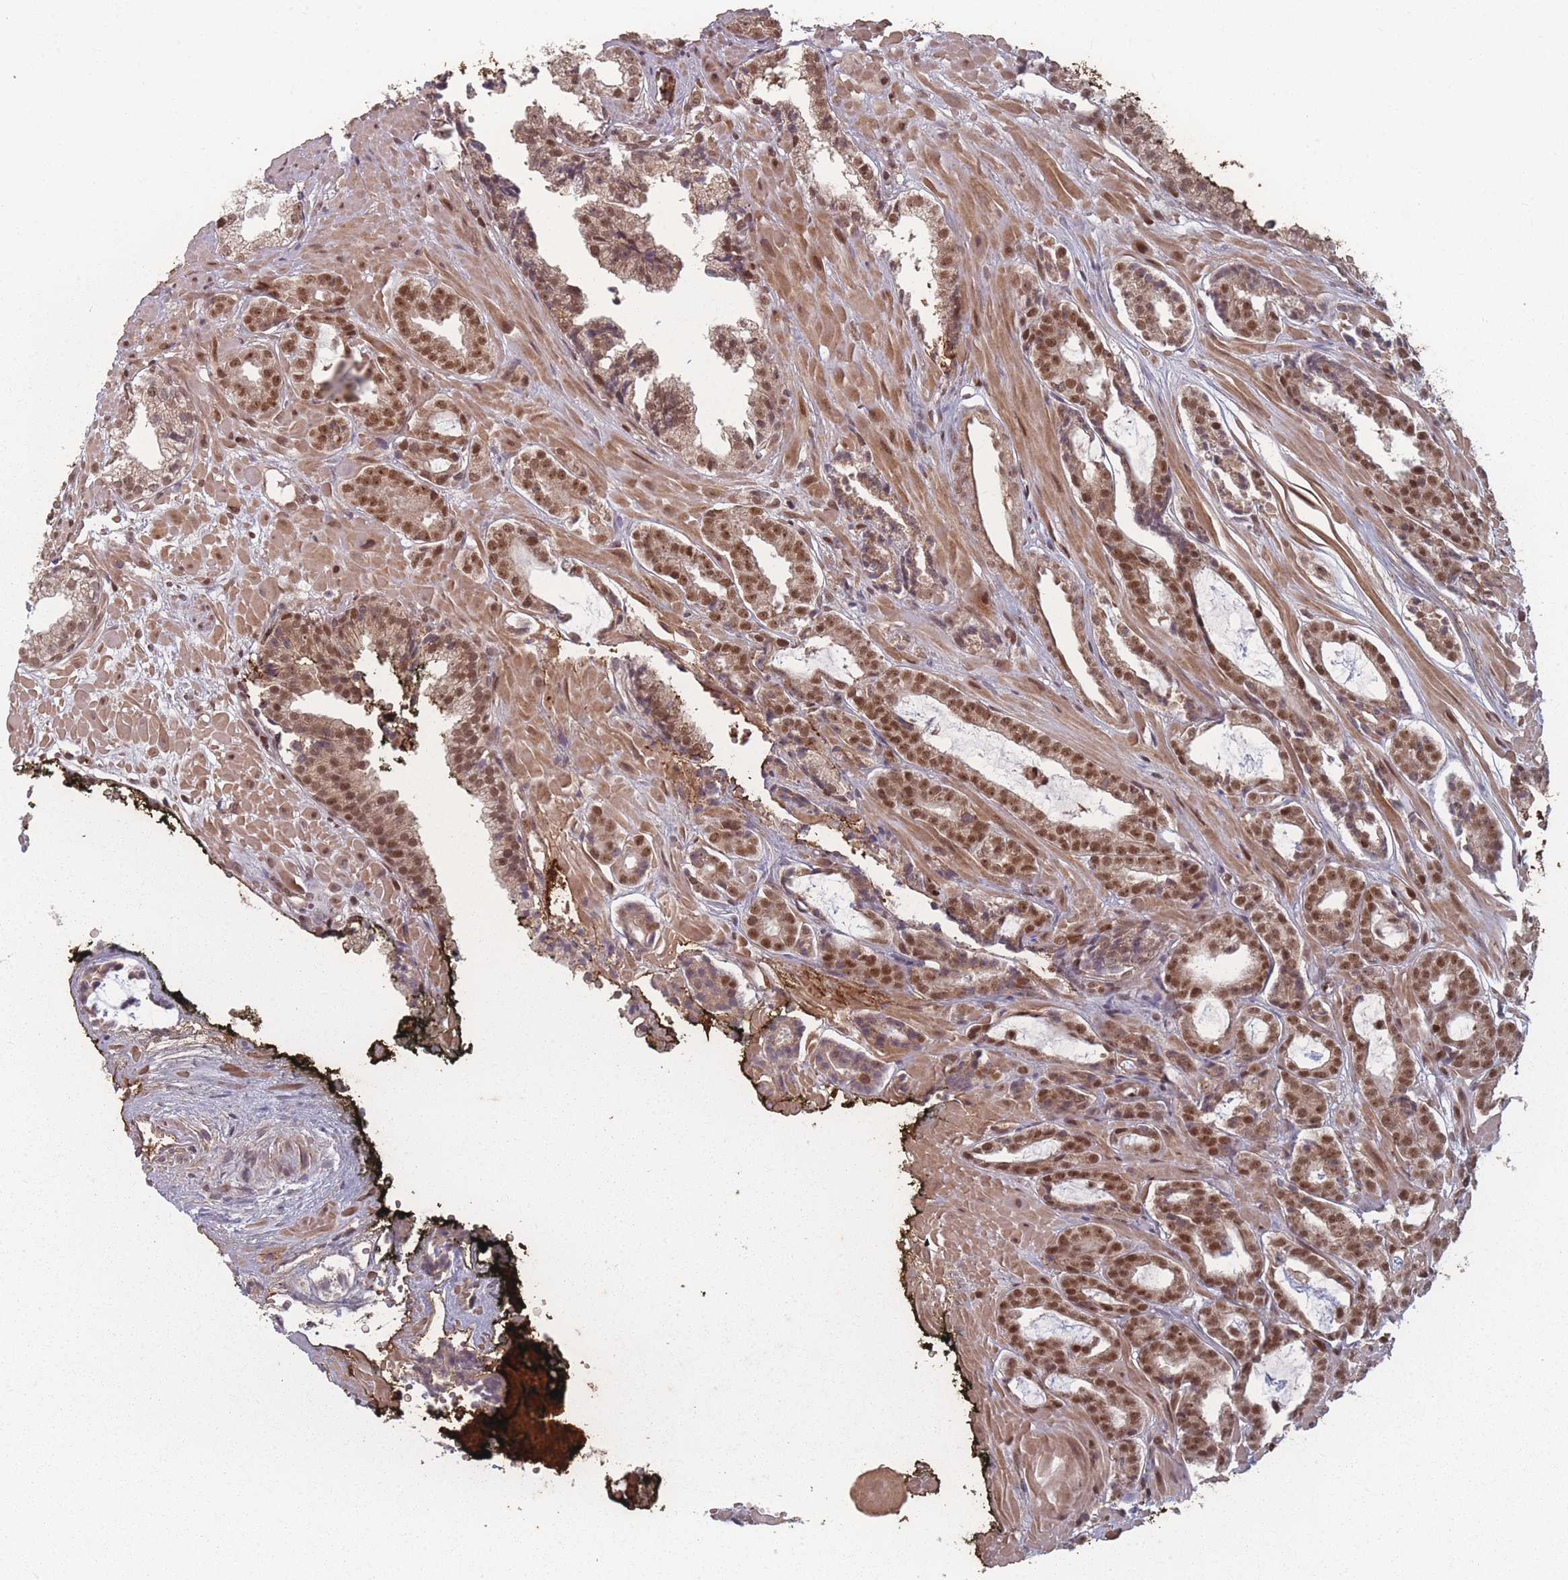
{"staining": {"intensity": "moderate", "quantity": ">75%", "location": "nuclear"}, "tissue": "prostate cancer", "cell_type": "Tumor cells", "image_type": "cancer", "snomed": [{"axis": "morphology", "description": "Adenocarcinoma, High grade"}, {"axis": "topography", "description": "Prostate"}], "caption": "A brown stain shows moderate nuclear expression of a protein in human prostate cancer tumor cells.", "gene": "WDR55", "patient": {"sex": "male", "age": 71}}